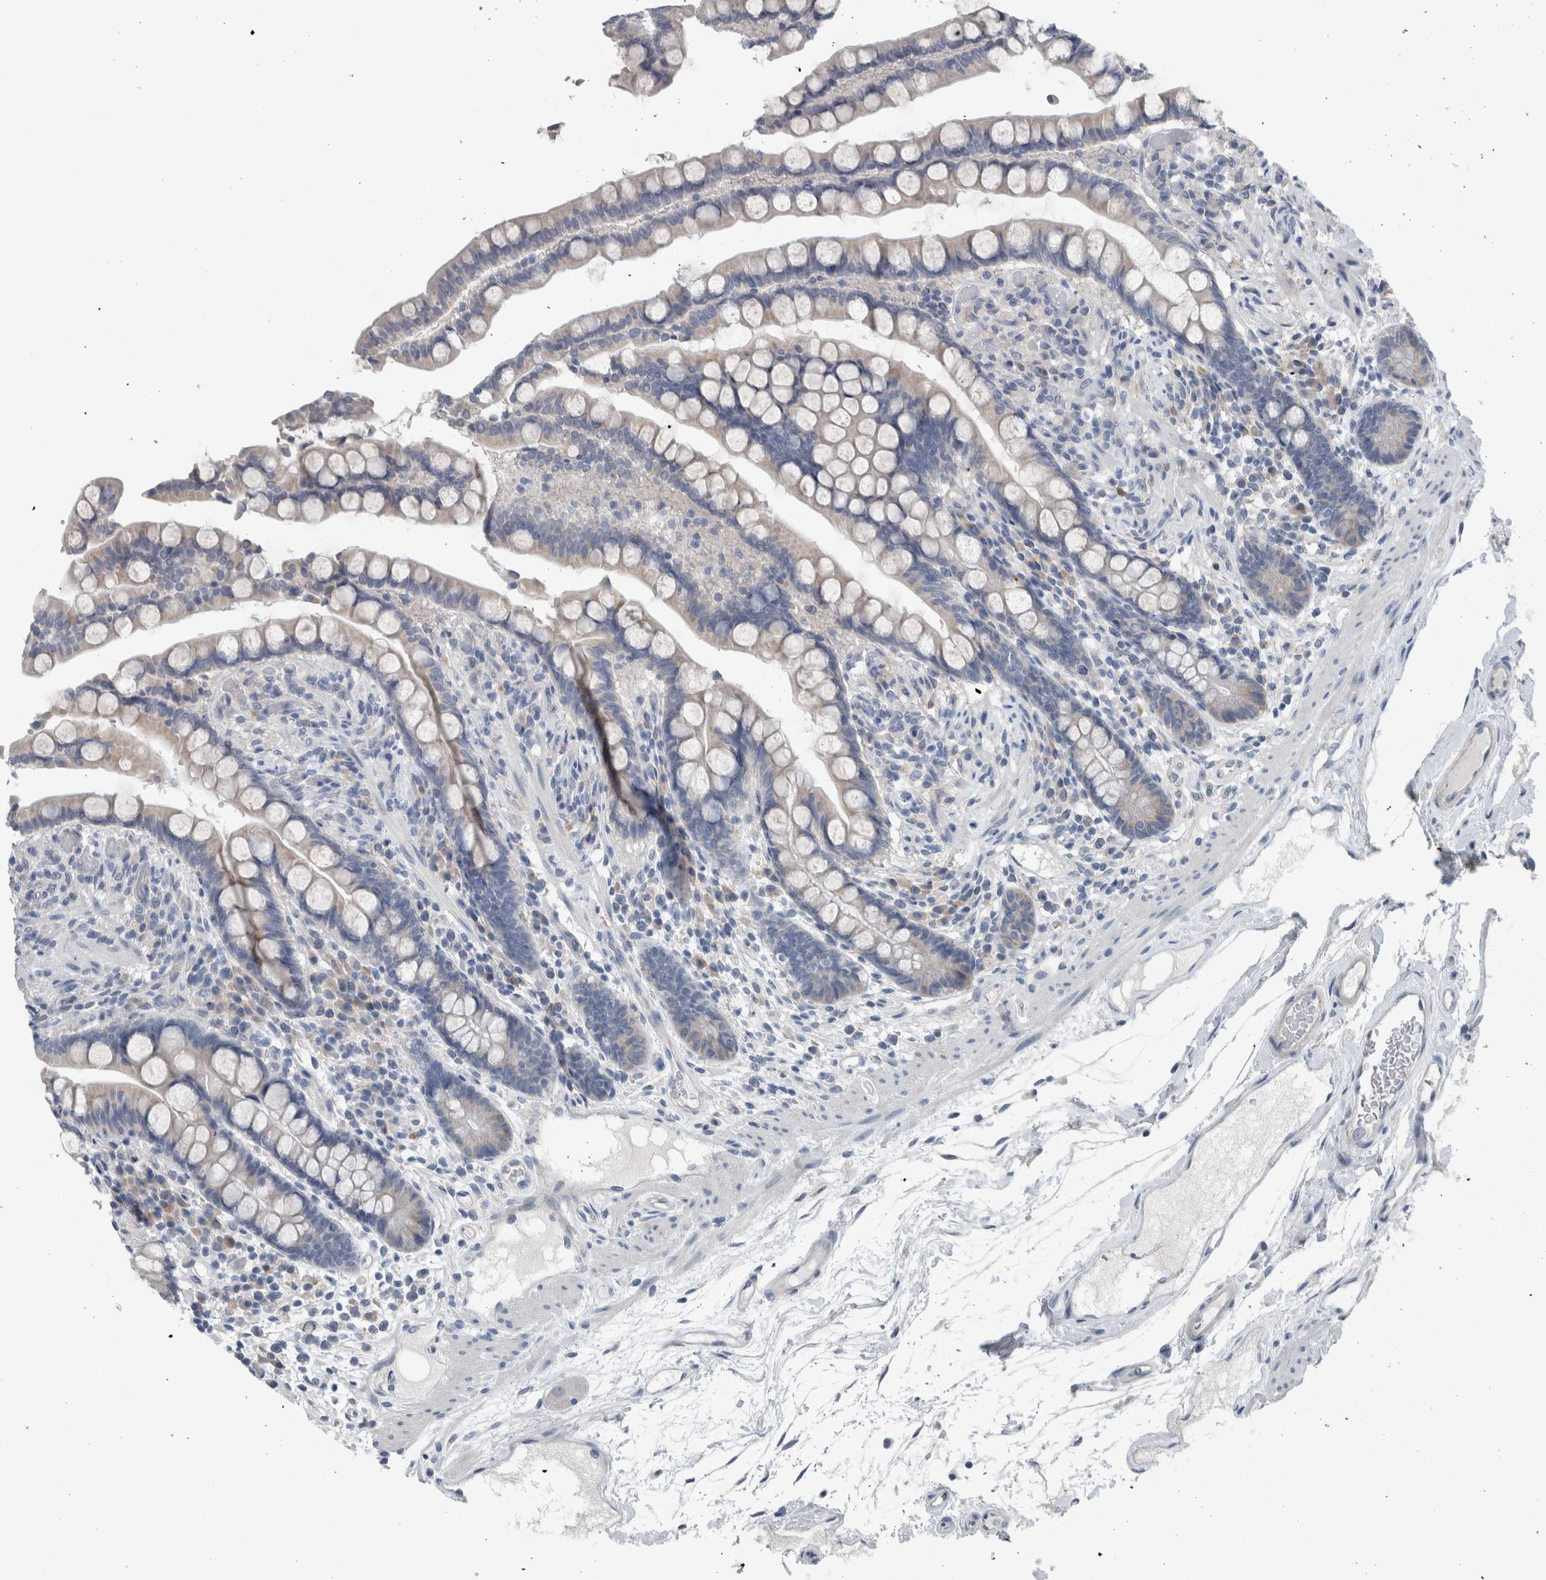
{"staining": {"intensity": "negative", "quantity": "none", "location": "none"}, "tissue": "colon", "cell_type": "Endothelial cells", "image_type": "normal", "snomed": [{"axis": "morphology", "description": "Normal tissue, NOS"}, {"axis": "topography", "description": "Colon"}], "caption": "Endothelial cells show no significant protein staining in unremarkable colon.", "gene": "CRNN", "patient": {"sex": "male", "age": 73}}